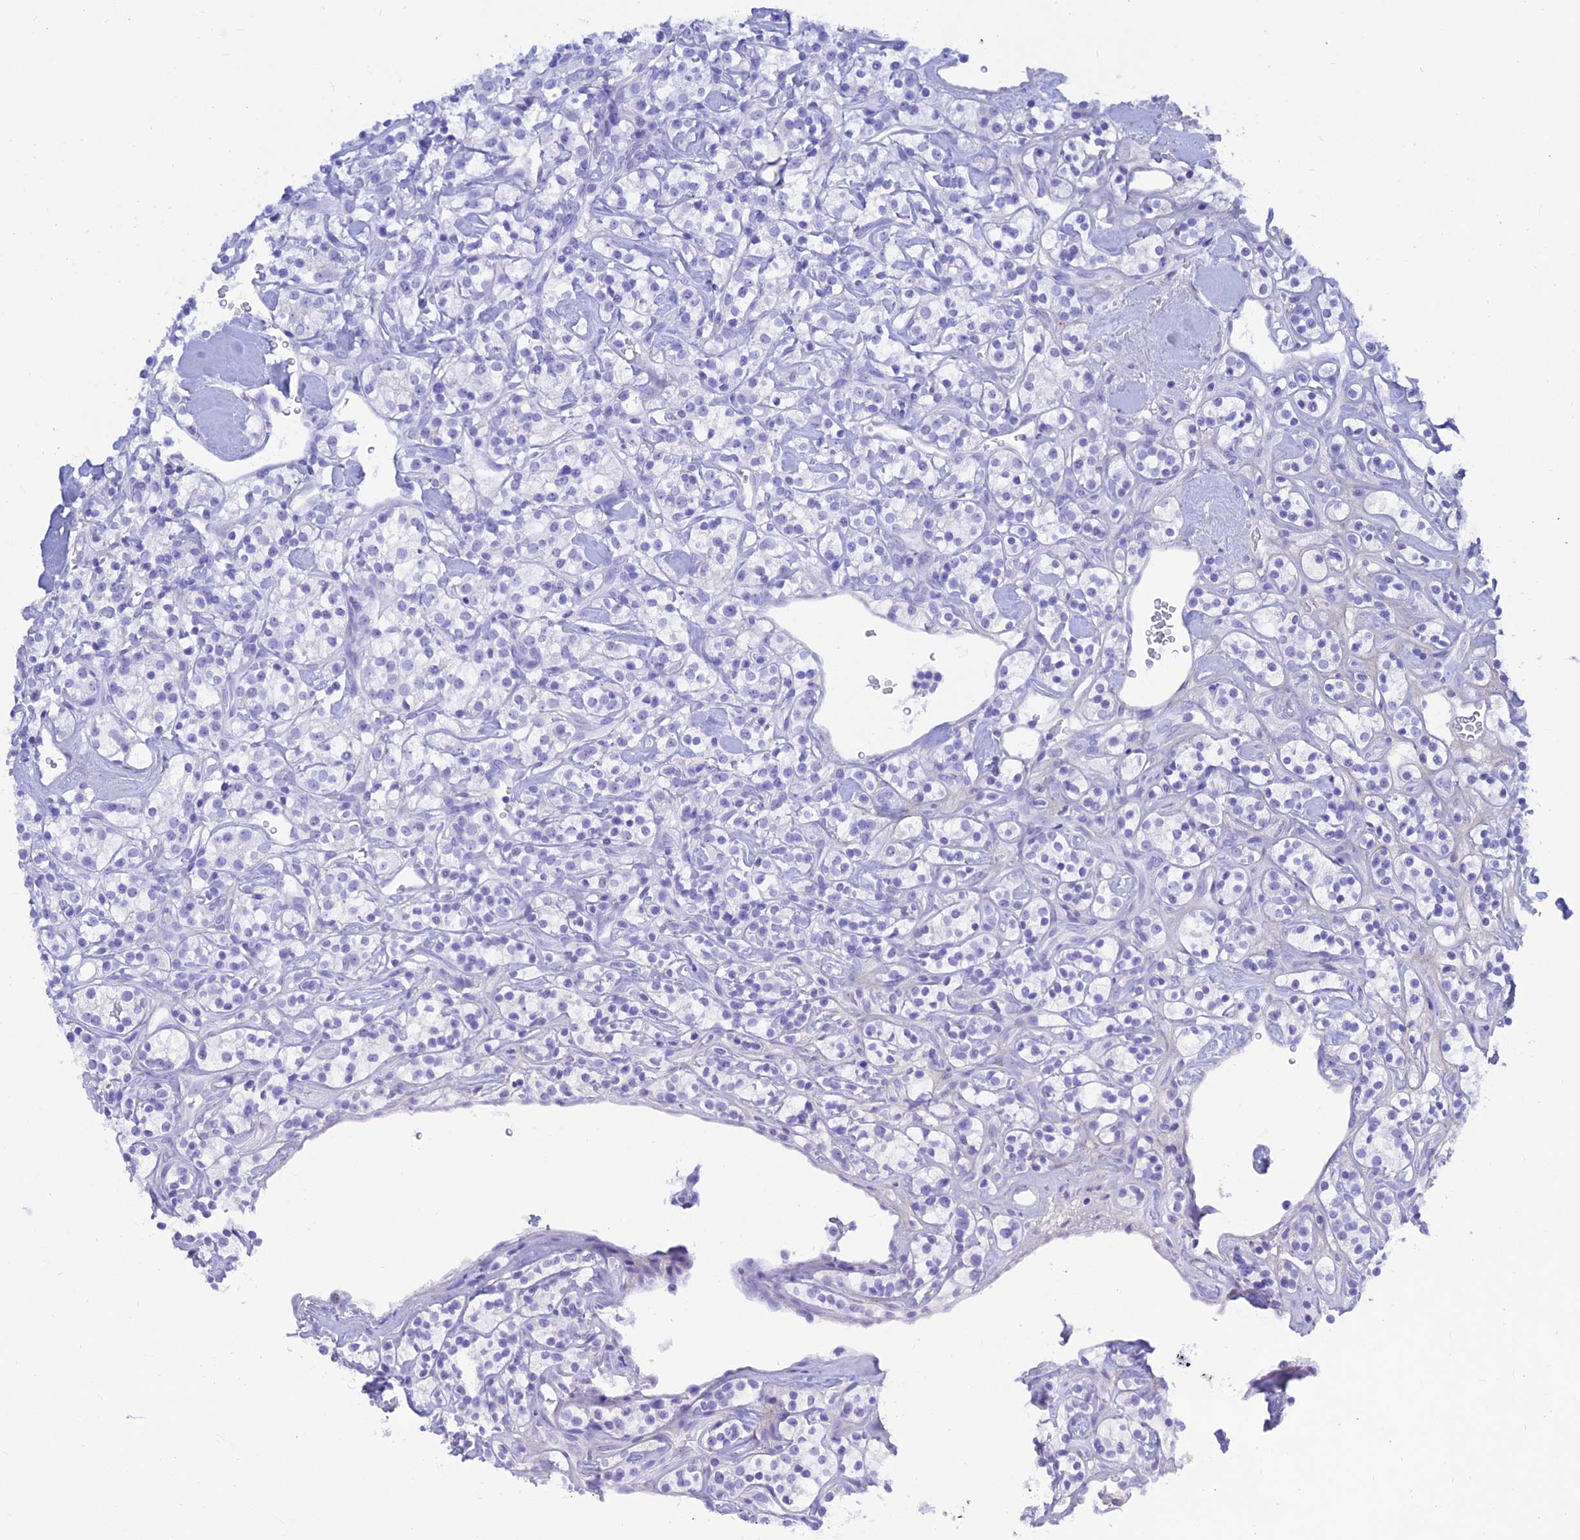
{"staining": {"intensity": "negative", "quantity": "none", "location": "none"}, "tissue": "renal cancer", "cell_type": "Tumor cells", "image_type": "cancer", "snomed": [{"axis": "morphology", "description": "Adenocarcinoma, NOS"}, {"axis": "topography", "description": "Kidney"}], "caption": "Human renal cancer stained for a protein using IHC displays no expression in tumor cells.", "gene": "PRNP", "patient": {"sex": "male", "age": 77}}